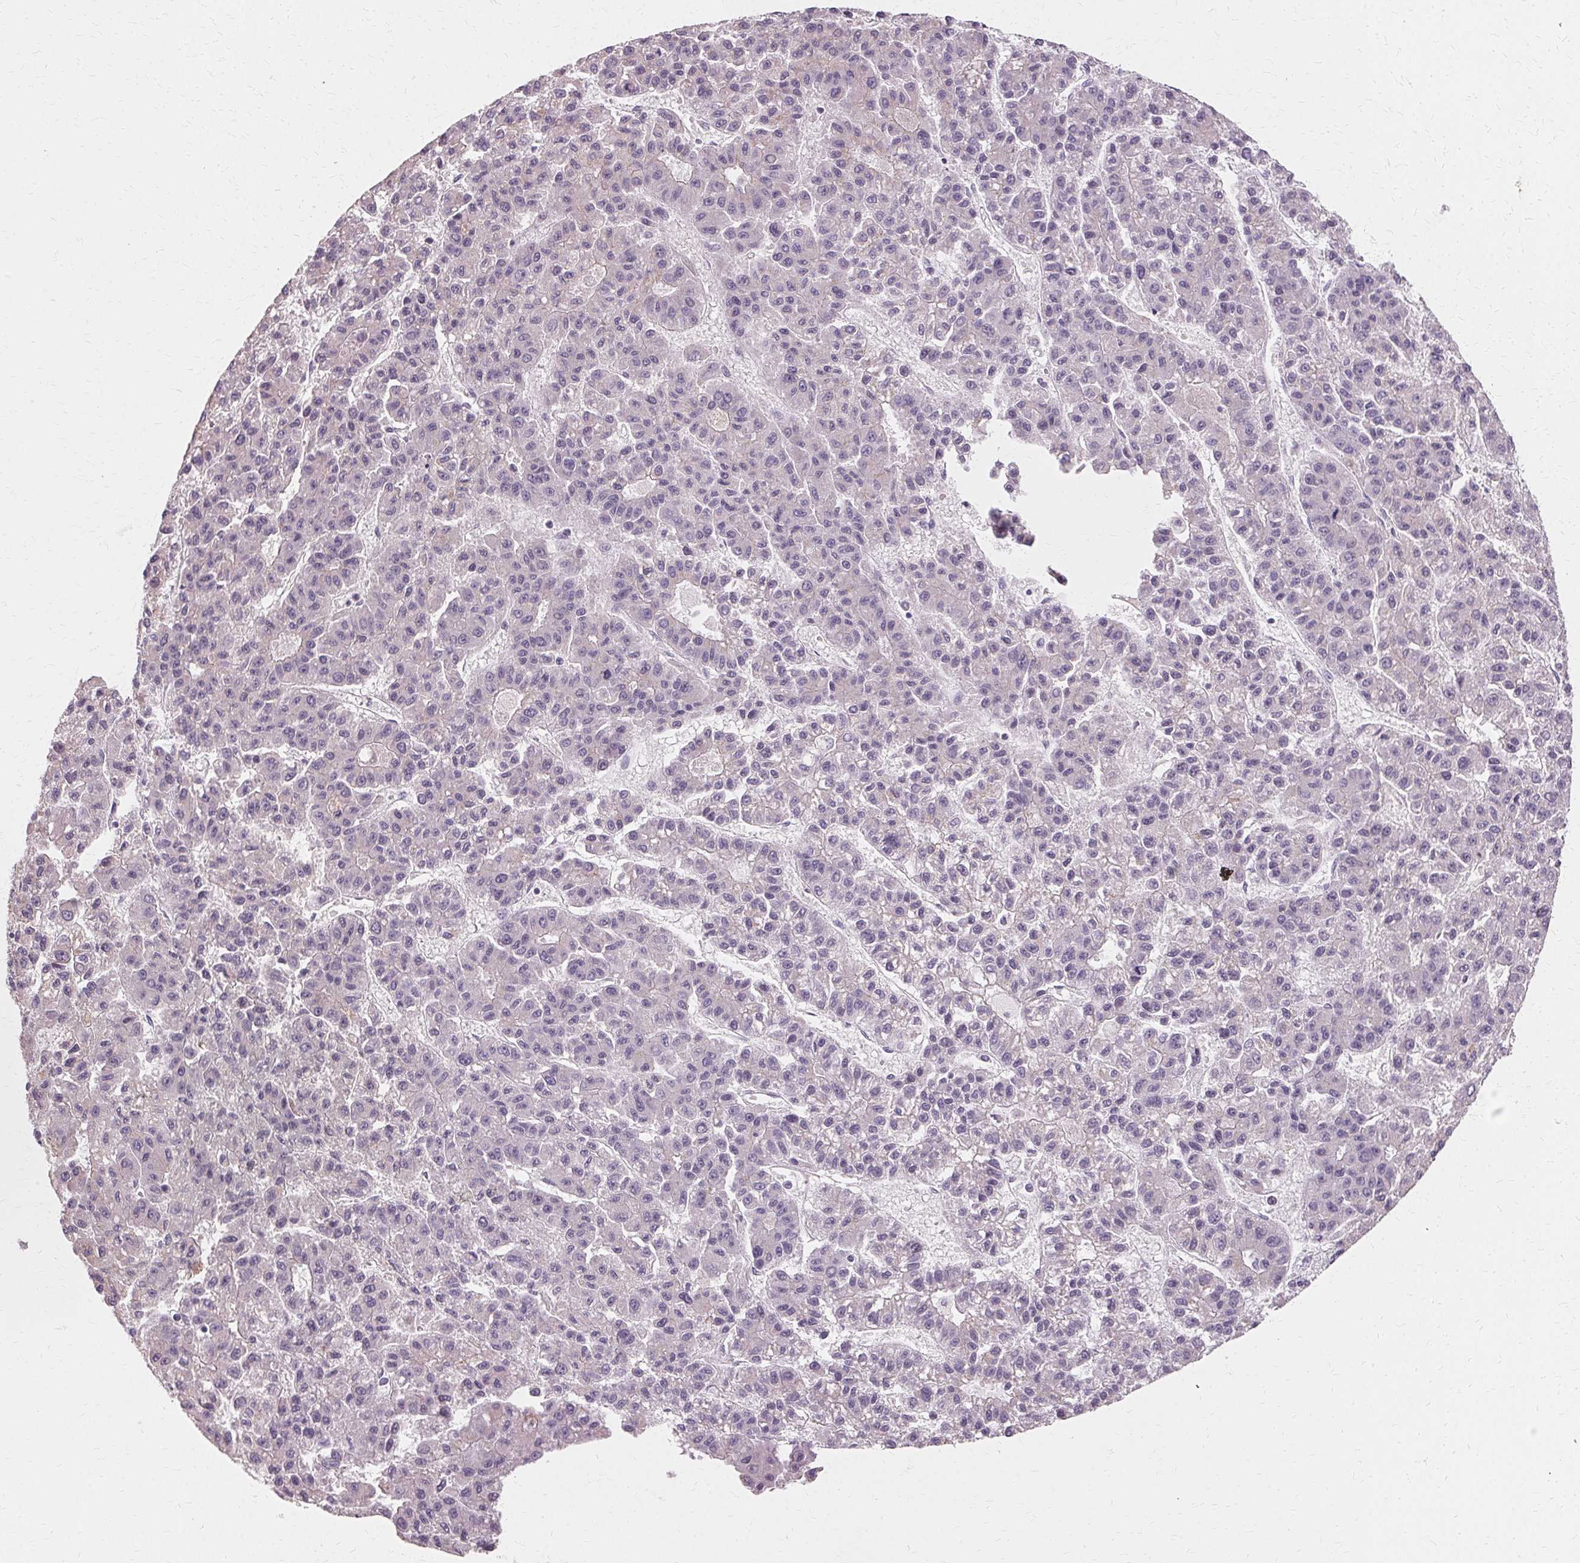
{"staining": {"intensity": "negative", "quantity": "none", "location": "none"}, "tissue": "liver cancer", "cell_type": "Tumor cells", "image_type": "cancer", "snomed": [{"axis": "morphology", "description": "Carcinoma, Hepatocellular, NOS"}, {"axis": "topography", "description": "Liver"}], "caption": "Immunohistochemistry of liver hepatocellular carcinoma reveals no staining in tumor cells.", "gene": "FCRL3", "patient": {"sex": "male", "age": 70}}